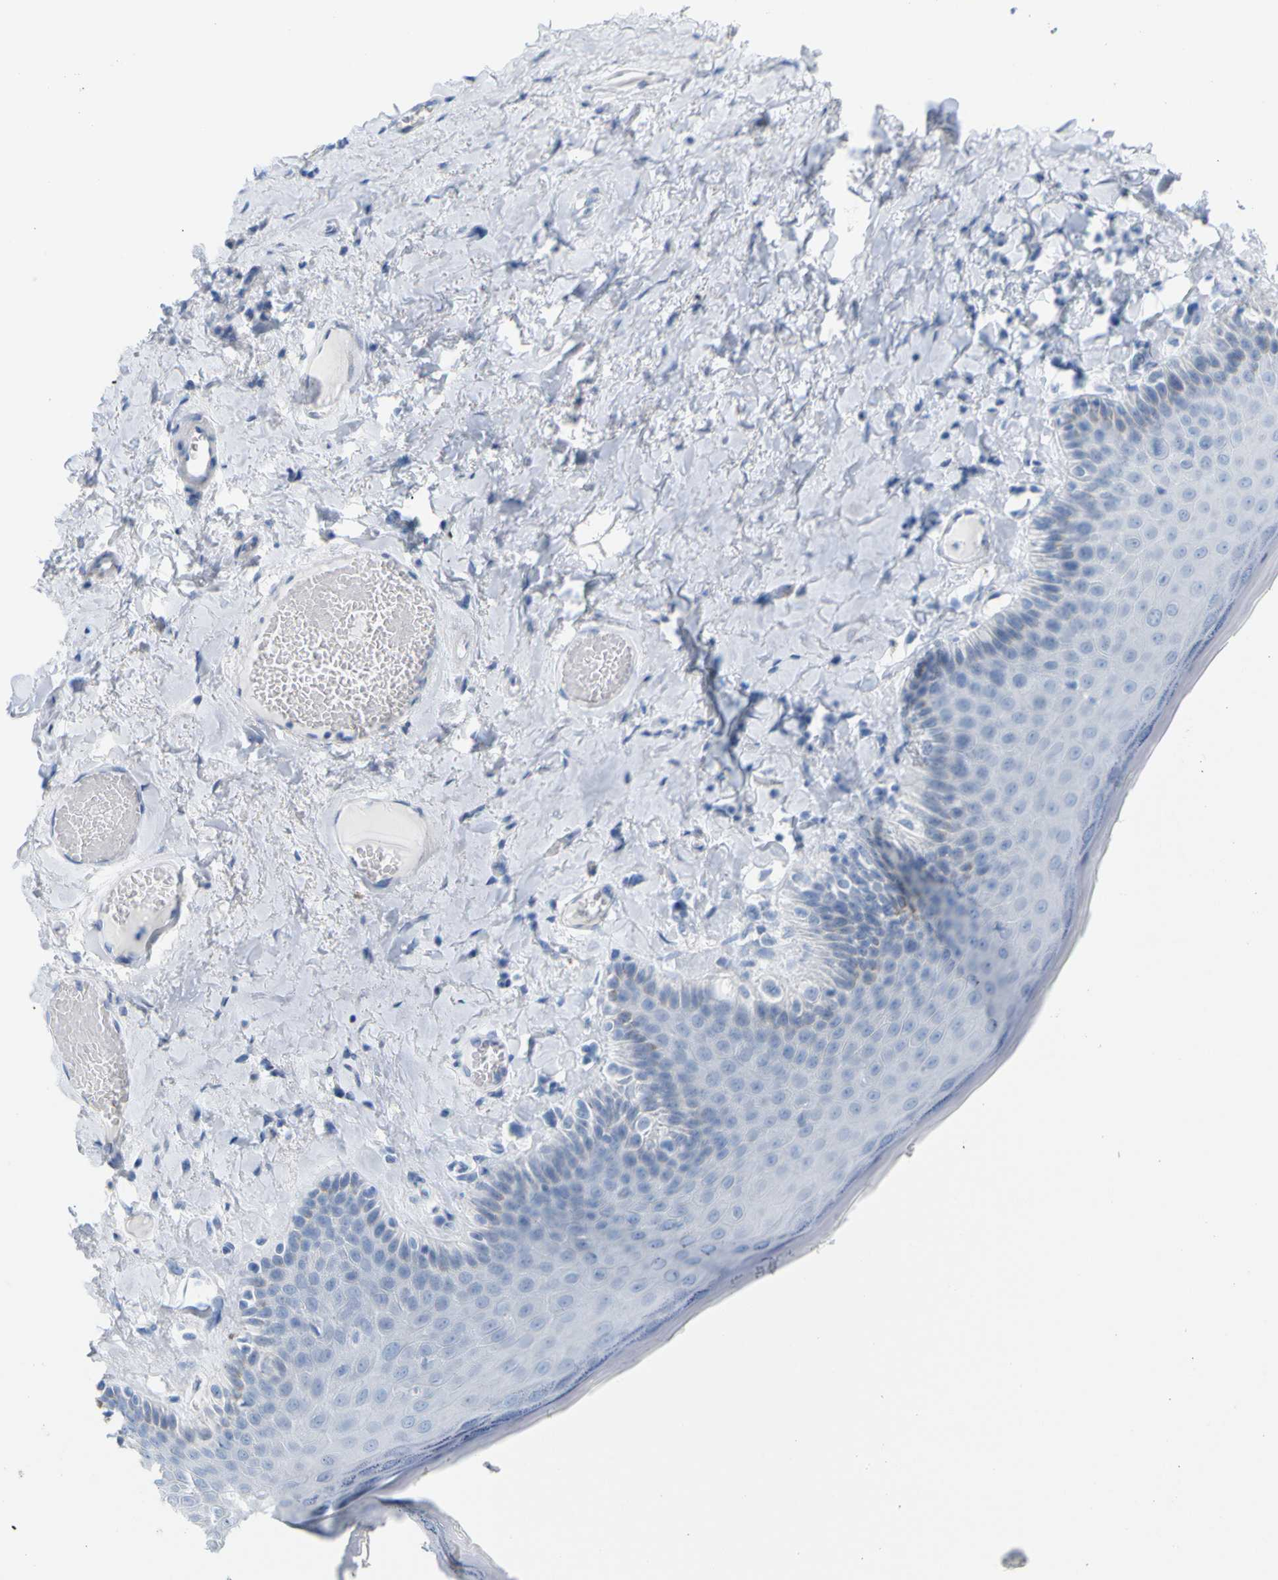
{"staining": {"intensity": "moderate", "quantity": "<25%", "location": "cytoplasmic/membranous"}, "tissue": "skin", "cell_type": "Epidermal cells", "image_type": "normal", "snomed": [{"axis": "morphology", "description": "Normal tissue, NOS"}, {"axis": "topography", "description": "Anal"}], "caption": "Protein staining by immunohistochemistry (IHC) demonstrates moderate cytoplasmic/membranous staining in about <25% of epidermal cells in normal skin.", "gene": "OPN1SW", "patient": {"sex": "male", "age": 69}}